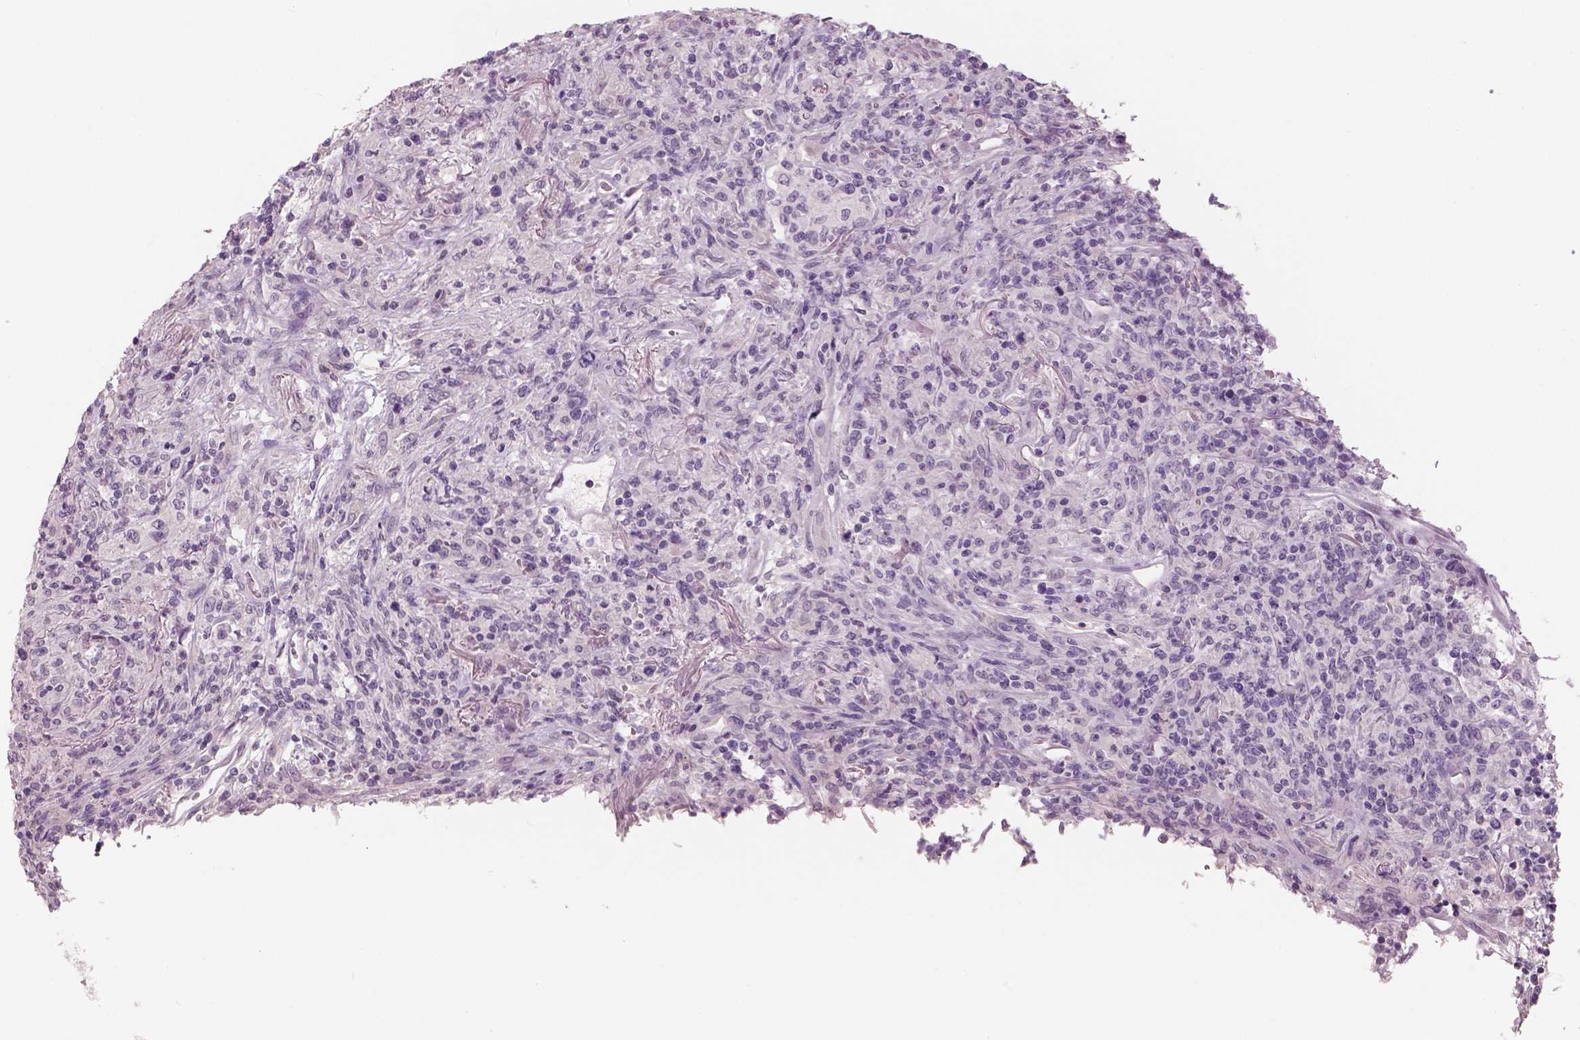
{"staining": {"intensity": "negative", "quantity": "none", "location": "none"}, "tissue": "lymphoma", "cell_type": "Tumor cells", "image_type": "cancer", "snomed": [{"axis": "morphology", "description": "Malignant lymphoma, non-Hodgkin's type, High grade"}, {"axis": "topography", "description": "Lung"}], "caption": "Immunohistochemistry (IHC) of human high-grade malignant lymphoma, non-Hodgkin's type demonstrates no positivity in tumor cells. (DAB (3,3'-diaminobenzidine) immunohistochemistry visualized using brightfield microscopy, high magnification).", "gene": "NECAB1", "patient": {"sex": "male", "age": 79}}